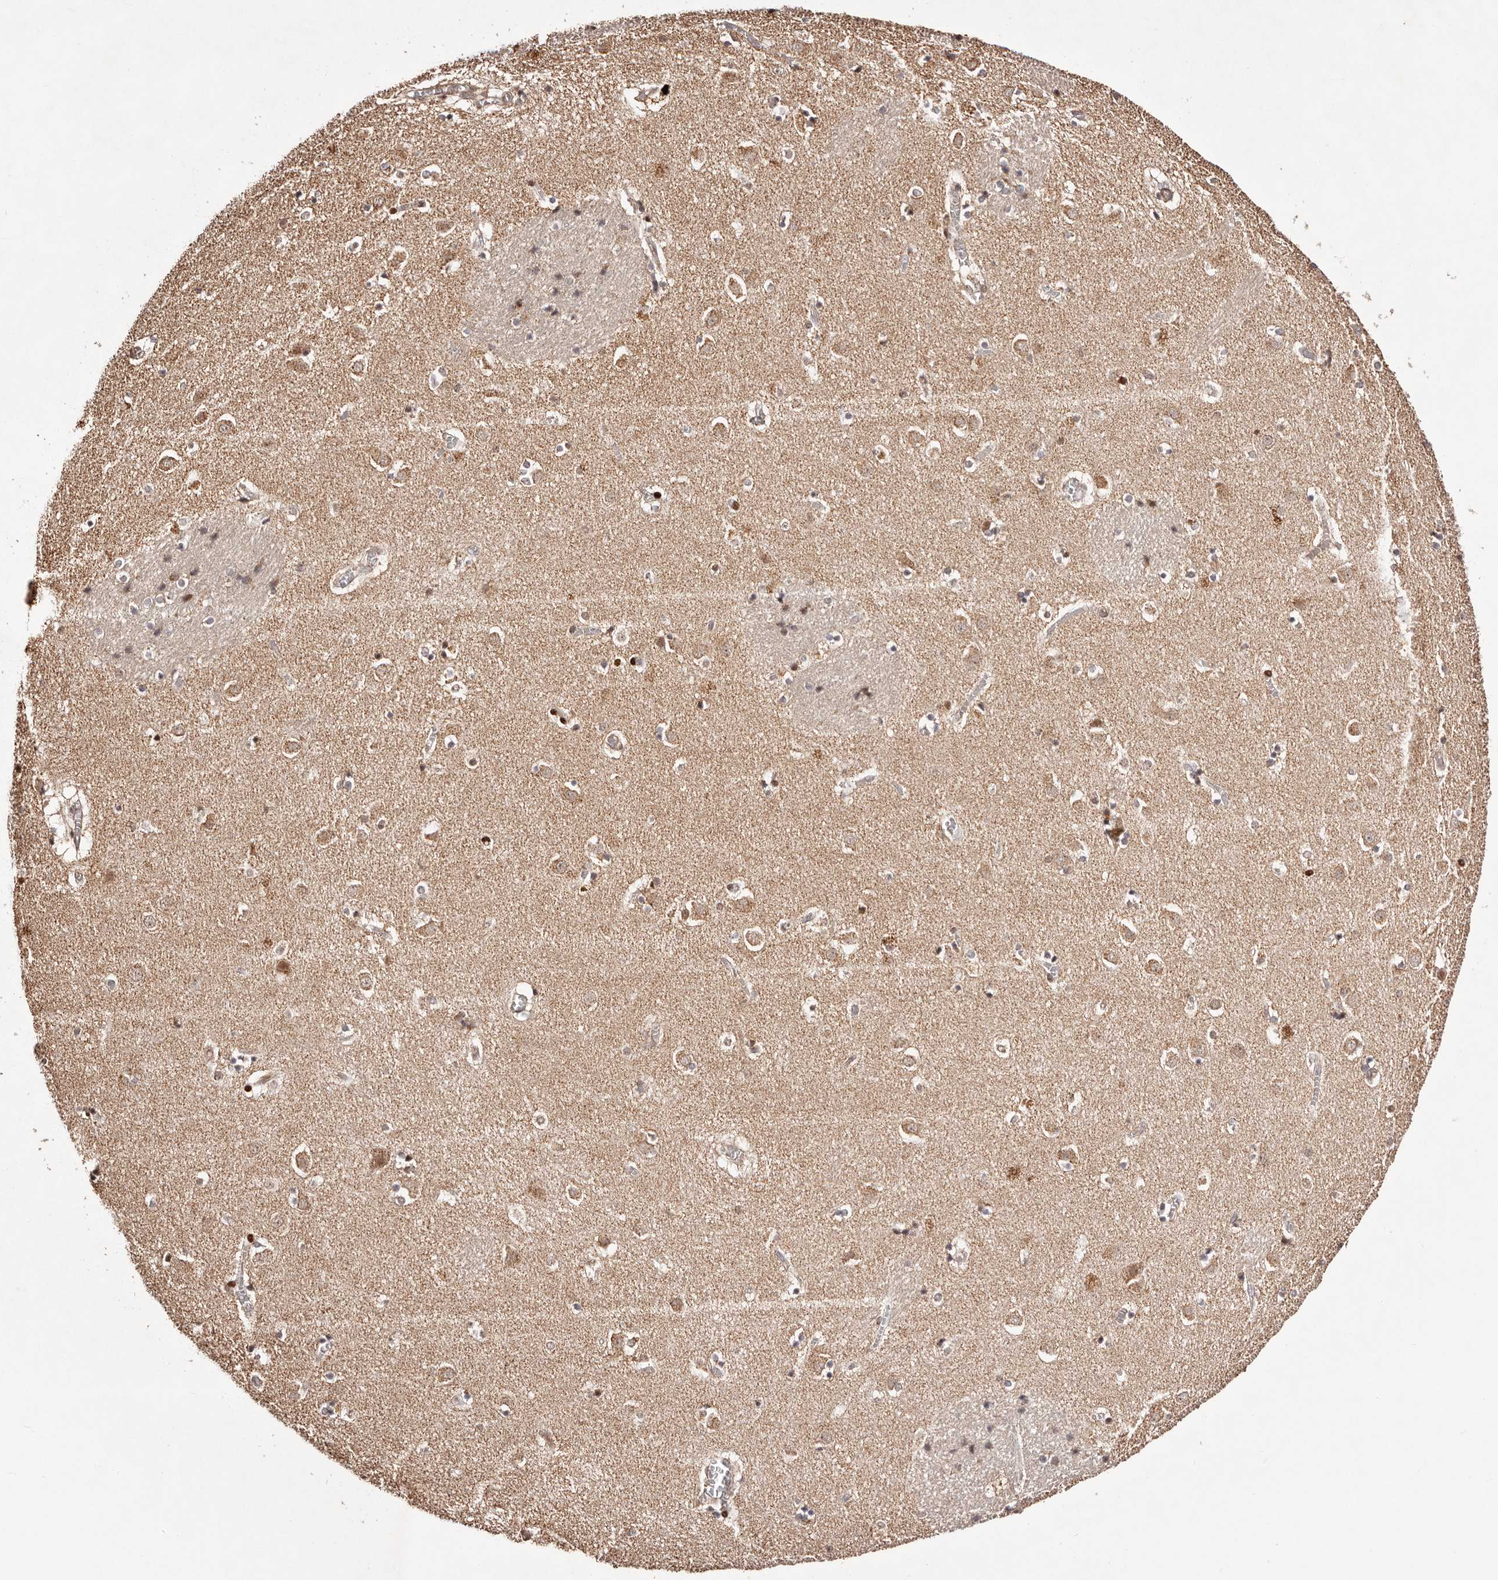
{"staining": {"intensity": "weak", "quantity": "25%-75%", "location": "cytoplasmic/membranous"}, "tissue": "caudate", "cell_type": "Glial cells", "image_type": "normal", "snomed": [{"axis": "morphology", "description": "Normal tissue, NOS"}, {"axis": "topography", "description": "Lateral ventricle wall"}], "caption": "High-magnification brightfield microscopy of normal caudate stained with DAB (3,3'-diaminobenzidine) (brown) and counterstained with hematoxylin (blue). glial cells exhibit weak cytoplasmic/membranous staining is seen in about25%-75% of cells. (brown staining indicates protein expression, while blue staining denotes nuclei).", "gene": "HIVEP3", "patient": {"sex": "male", "age": 70}}